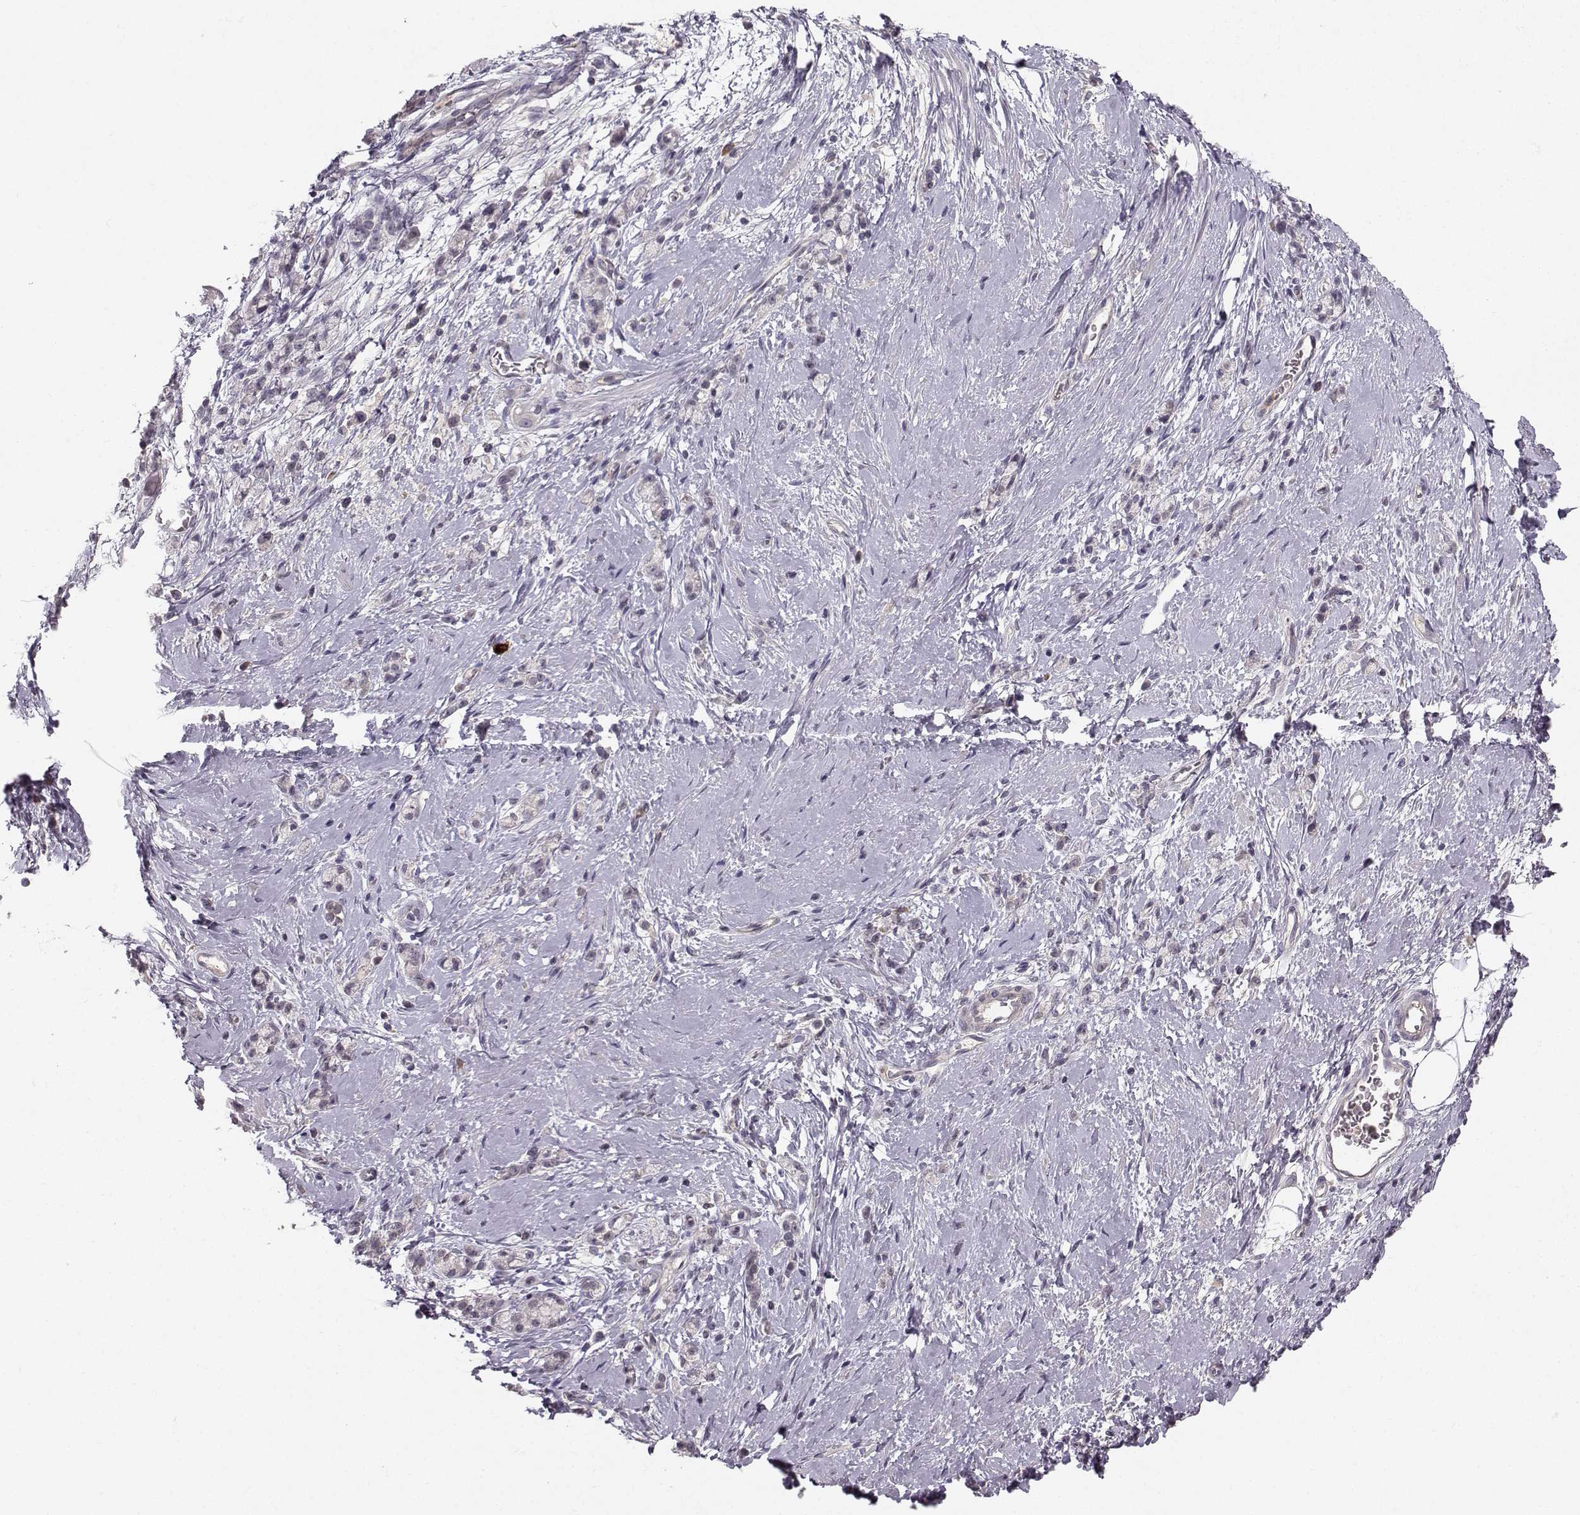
{"staining": {"intensity": "negative", "quantity": "none", "location": "none"}, "tissue": "stomach cancer", "cell_type": "Tumor cells", "image_type": "cancer", "snomed": [{"axis": "morphology", "description": "Adenocarcinoma, NOS"}, {"axis": "topography", "description": "Stomach"}], "caption": "Immunohistochemical staining of adenocarcinoma (stomach) displays no significant staining in tumor cells.", "gene": "OPRD1", "patient": {"sex": "male", "age": 58}}